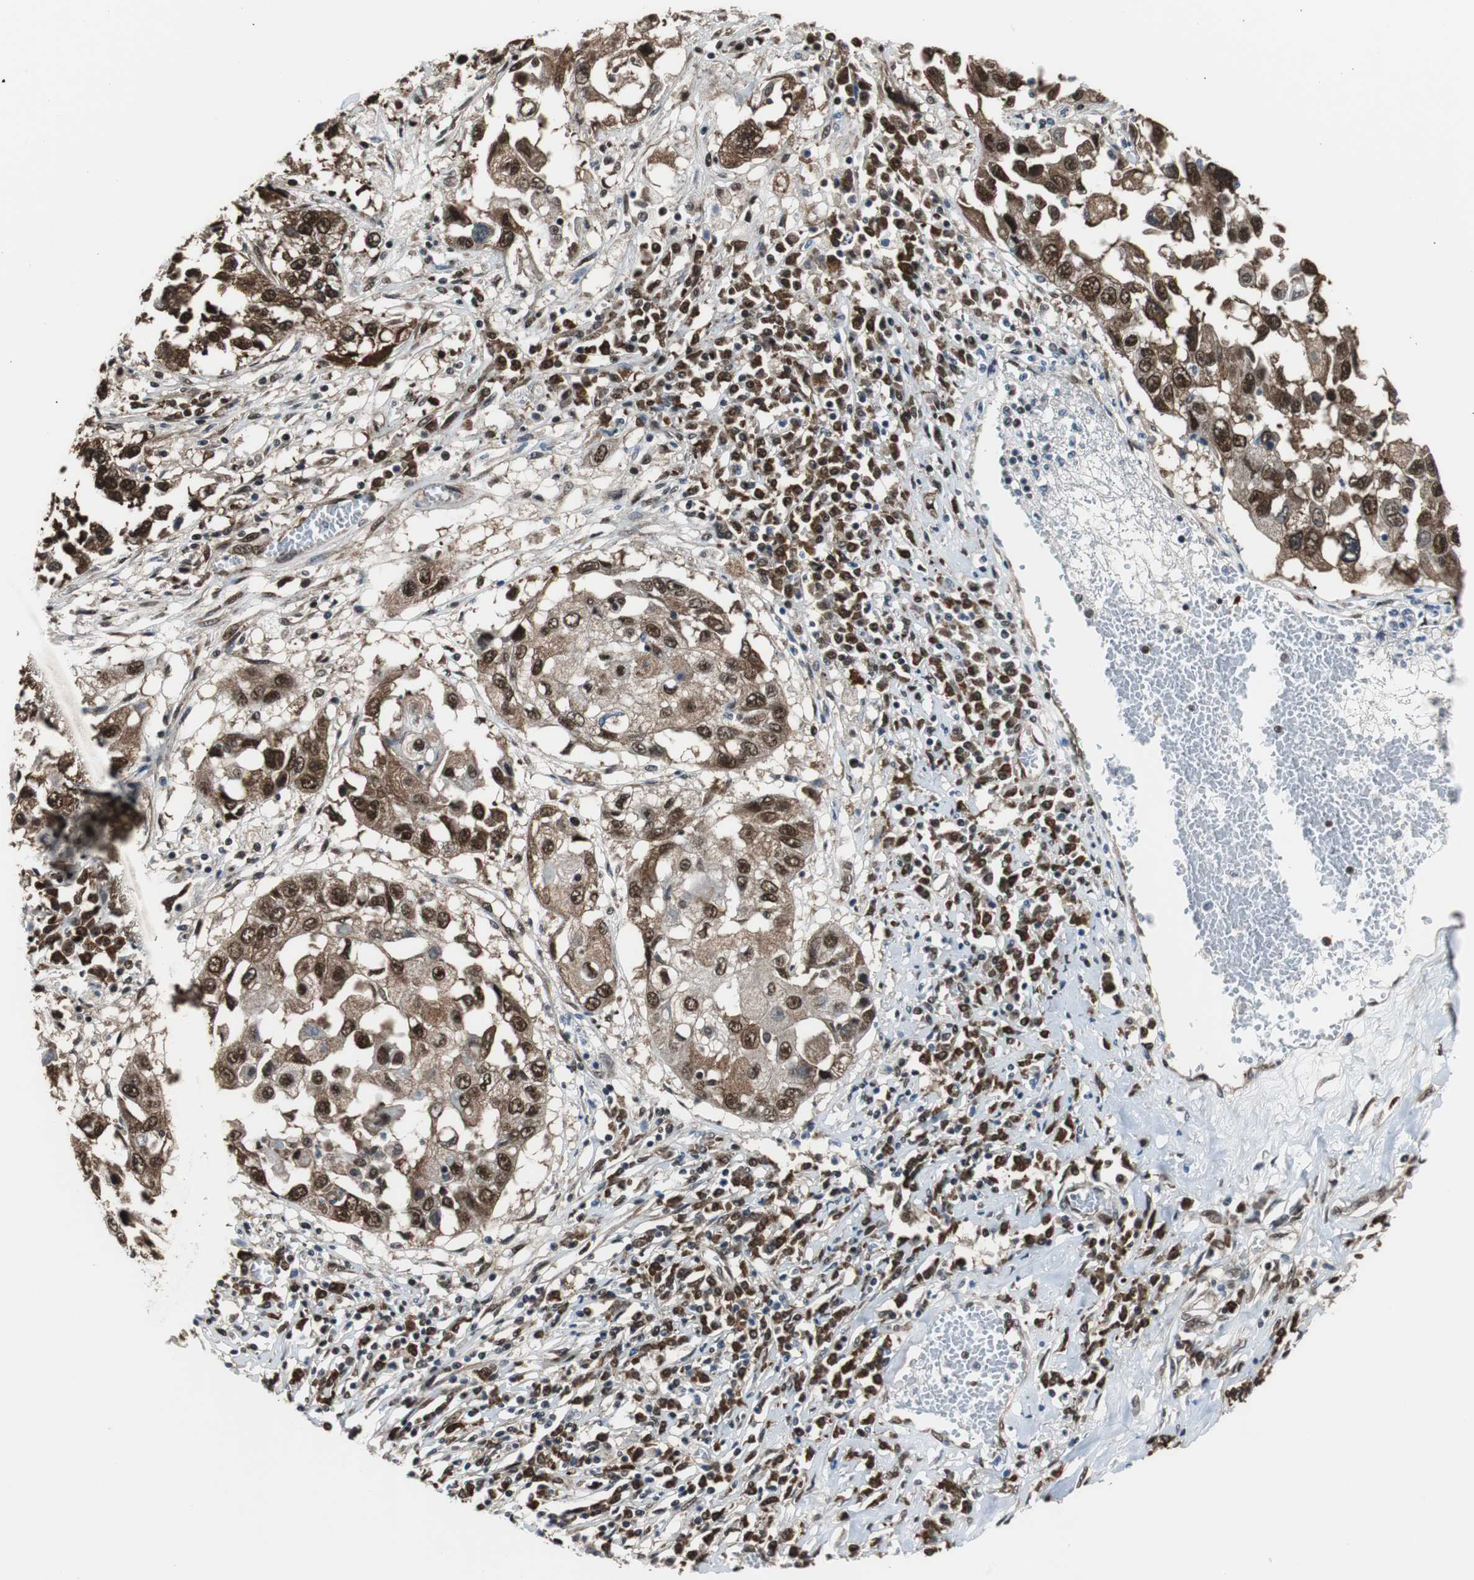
{"staining": {"intensity": "strong", "quantity": ">75%", "location": "cytoplasmic/membranous,nuclear"}, "tissue": "lung cancer", "cell_type": "Tumor cells", "image_type": "cancer", "snomed": [{"axis": "morphology", "description": "Squamous cell carcinoma, NOS"}, {"axis": "topography", "description": "Lung"}], "caption": "Strong cytoplasmic/membranous and nuclear staining is appreciated in approximately >75% of tumor cells in lung cancer (squamous cell carcinoma).", "gene": "VCP", "patient": {"sex": "male", "age": 71}}